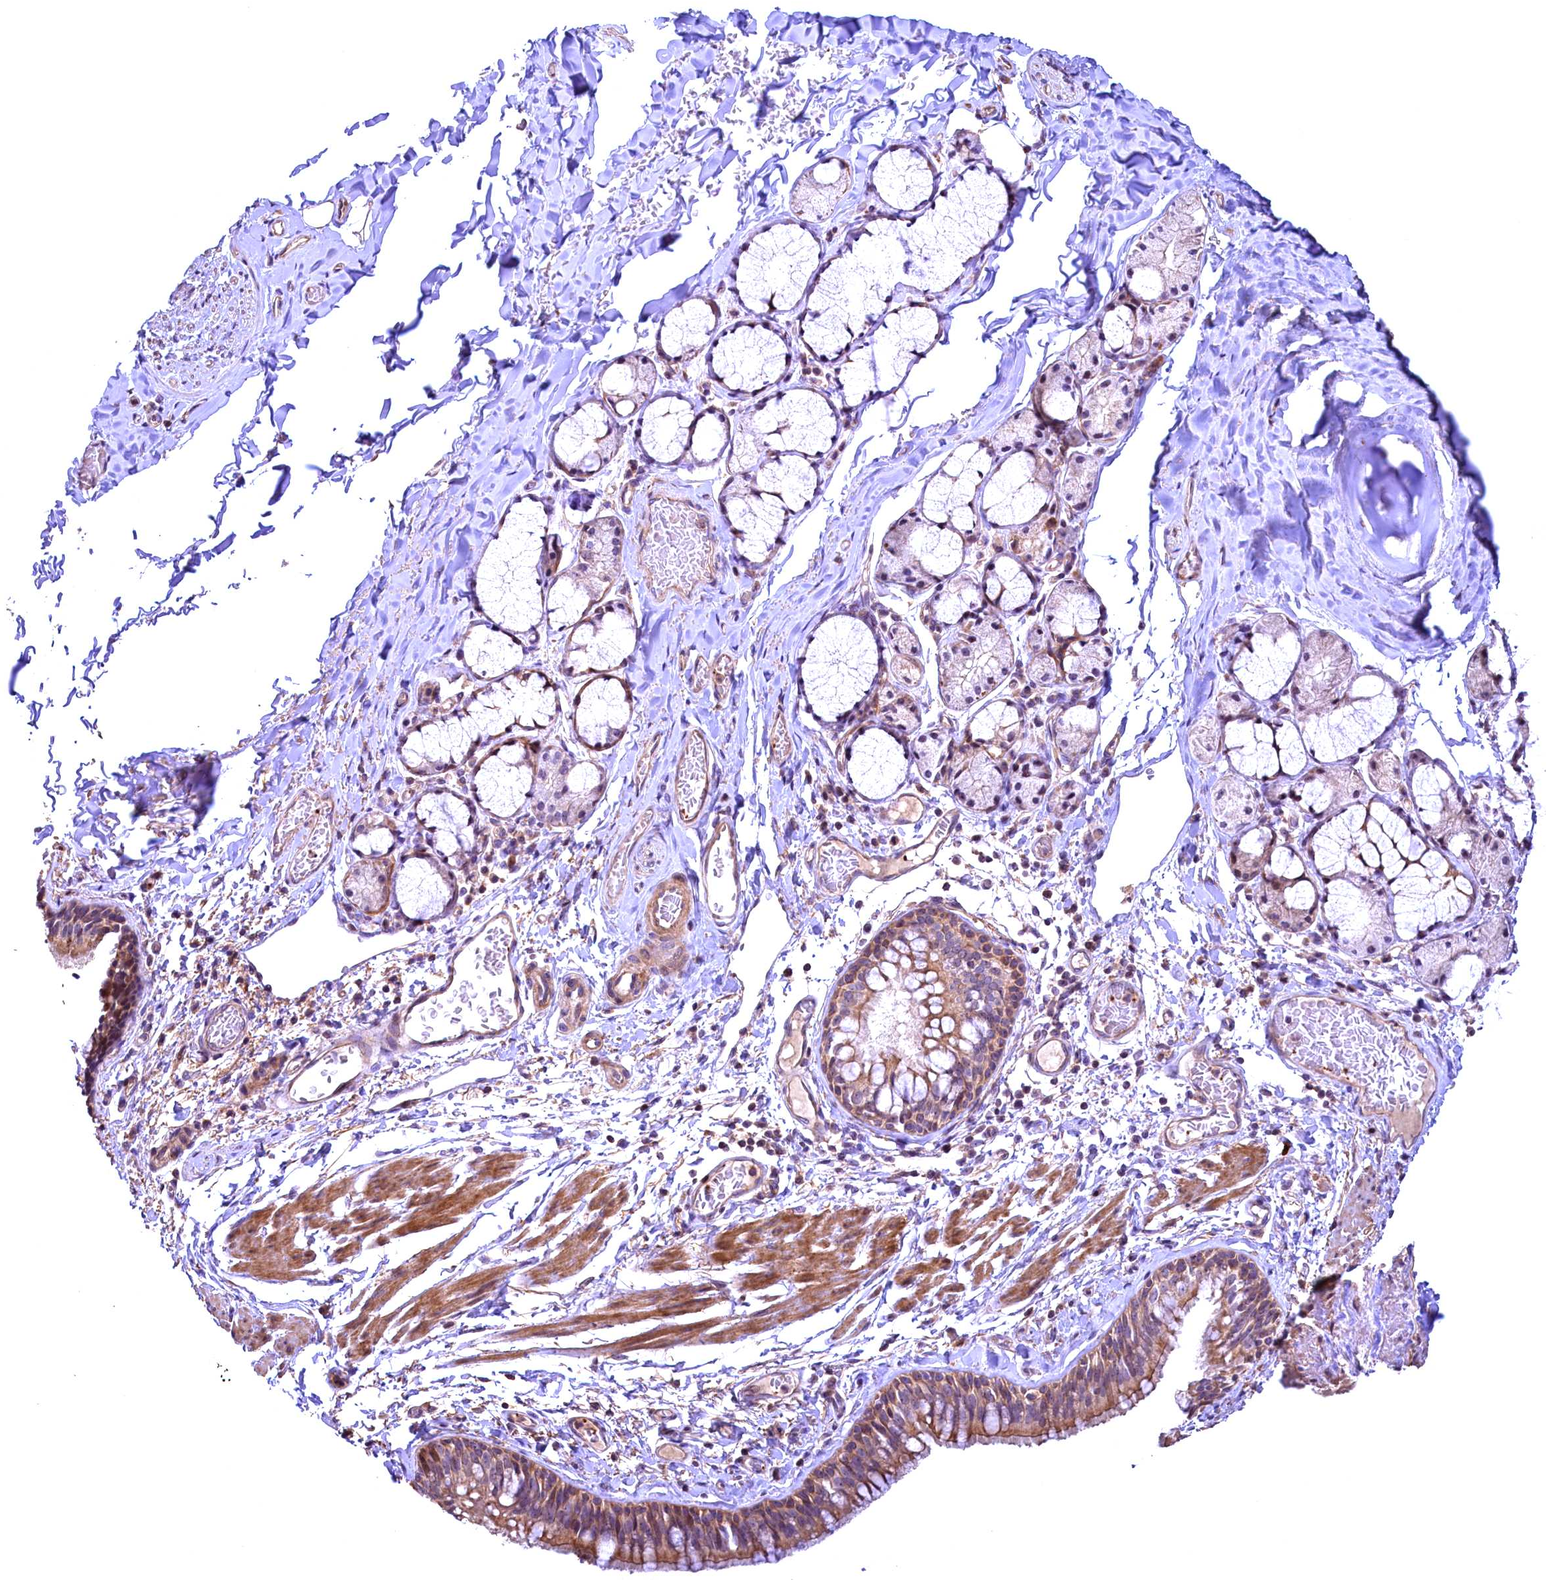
{"staining": {"intensity": "moderate", "quantity": ">75%", "location": "cytoplasmic/membranous"}, "tissue": "bronchus", "cell_type": "Respiratory epithelial cells", "image_type": "normal", "snomed": [{"axis": "morphology", "description": "Normal tissue, NOS"}, {"axis": "topography", "description": "Cartilage tissue"}, {"axis": "topography", "description": "Bronchus"}], "caption": "Immunohistochemical staining of benign human bronchus shows moderate cytoplasmic/membranous protein positivity in approximately >75% of respiratory epithelial cells.", "gene": "FUZ", "patient": {"sex": "female", "age": 36}}